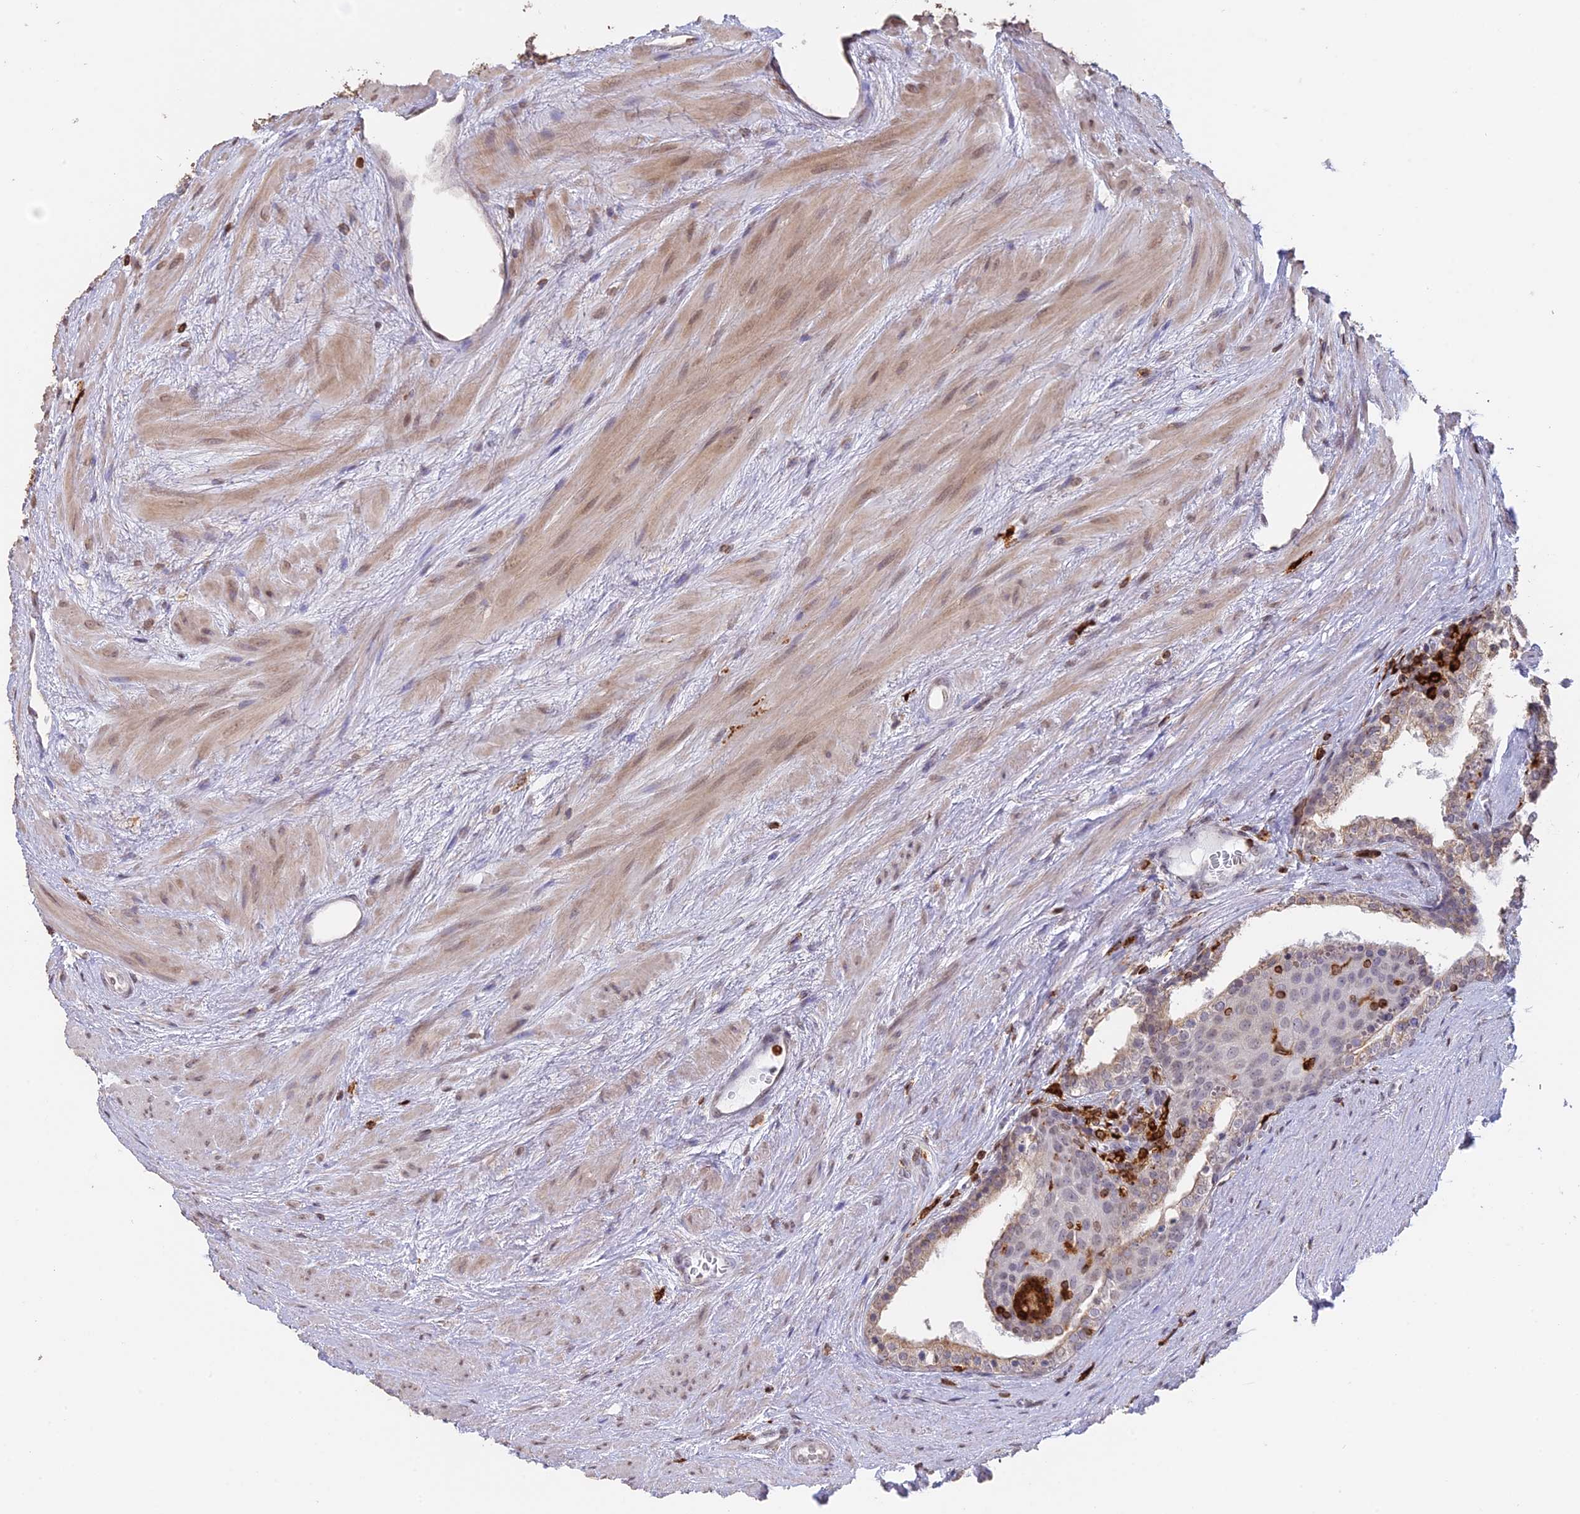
{"staining": {"intensity": "weak", "quantity": "<25%", "location": "cytoplasmic/membranous"}, "tissue": "prostate cancer", "cell_type": "Tumor cells", "image_type": "cancer", "snomed": [{"axis": "morphology", "description": "Adenocarcinoma, High grade"}, {"axis": "topography", "description": "Prostate"}], "caption": "Tumor cells show no significant positivity in prostate cancer.", "gene": "APOBR", "patient": {"sex": "male", "age": 56}}